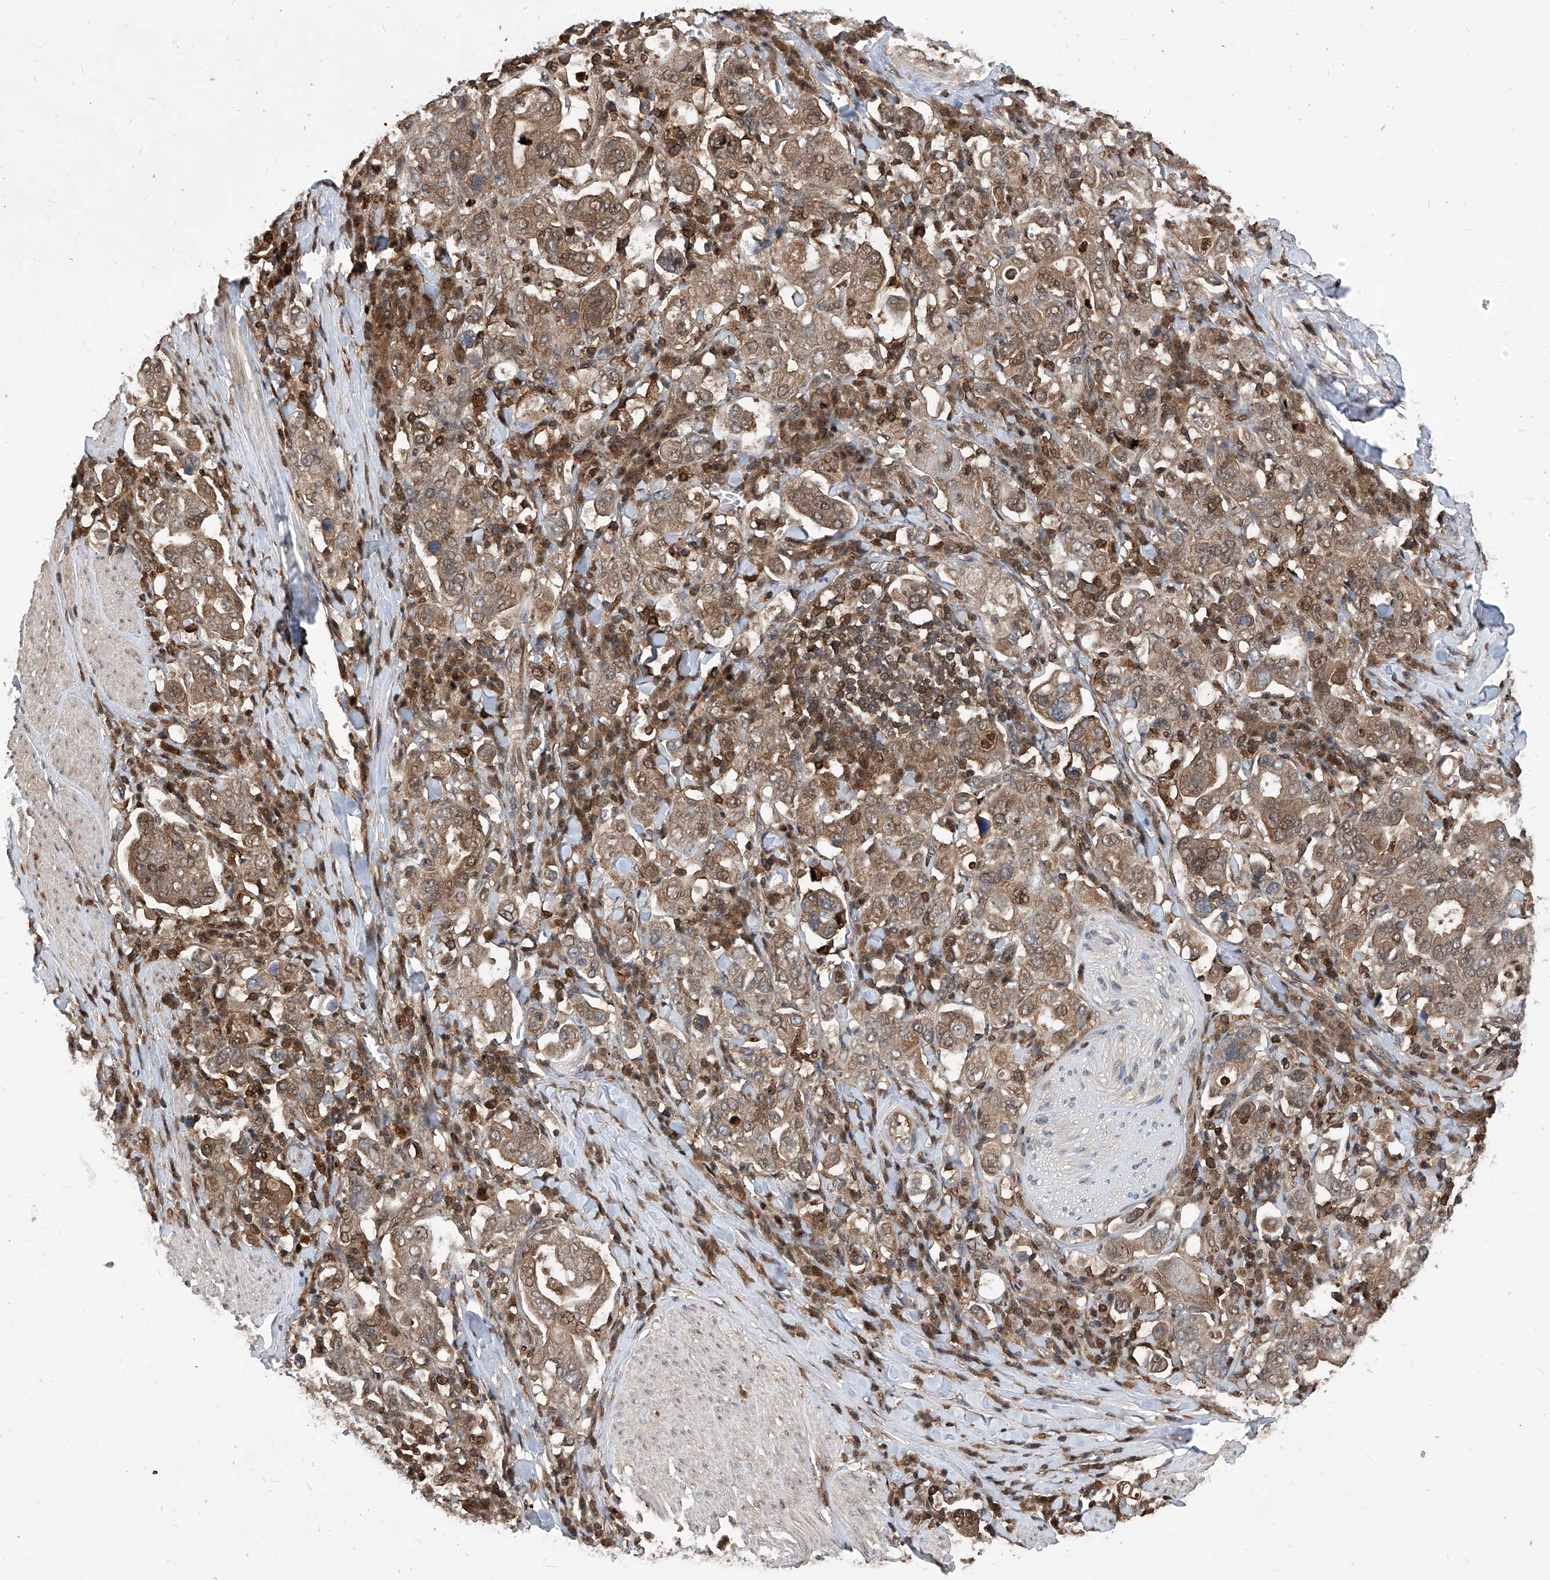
{"staining": {"intensity": "moderate", "quantity": "25%-75%", "location": "cytoplasmic/membranous,nuclear"}, "tissue": "stomach cancer", "cell_type": "Tumor cells", "image_type": "cancer", "snomed": [{"axis": "morphology", "description": "Adenocarcinoma, NOS"}, {"axis": "topography", "description": "Stomach, upper"}], "caption": "Protein analysis of stomach cancer (adenocarcinoma) tissue reveals moderate cytoplasmic/membranous and nuclear expression in approximately 25%-75% of tumor cells. The protein is stained brown, and the nuclei are stained in blue (DAB (3,3'-diaminobenzidine) IHC with brightfield microscopy, high magnification).", "gene": "PSMB1", "patient": {"sex": "male", "age": 62}}